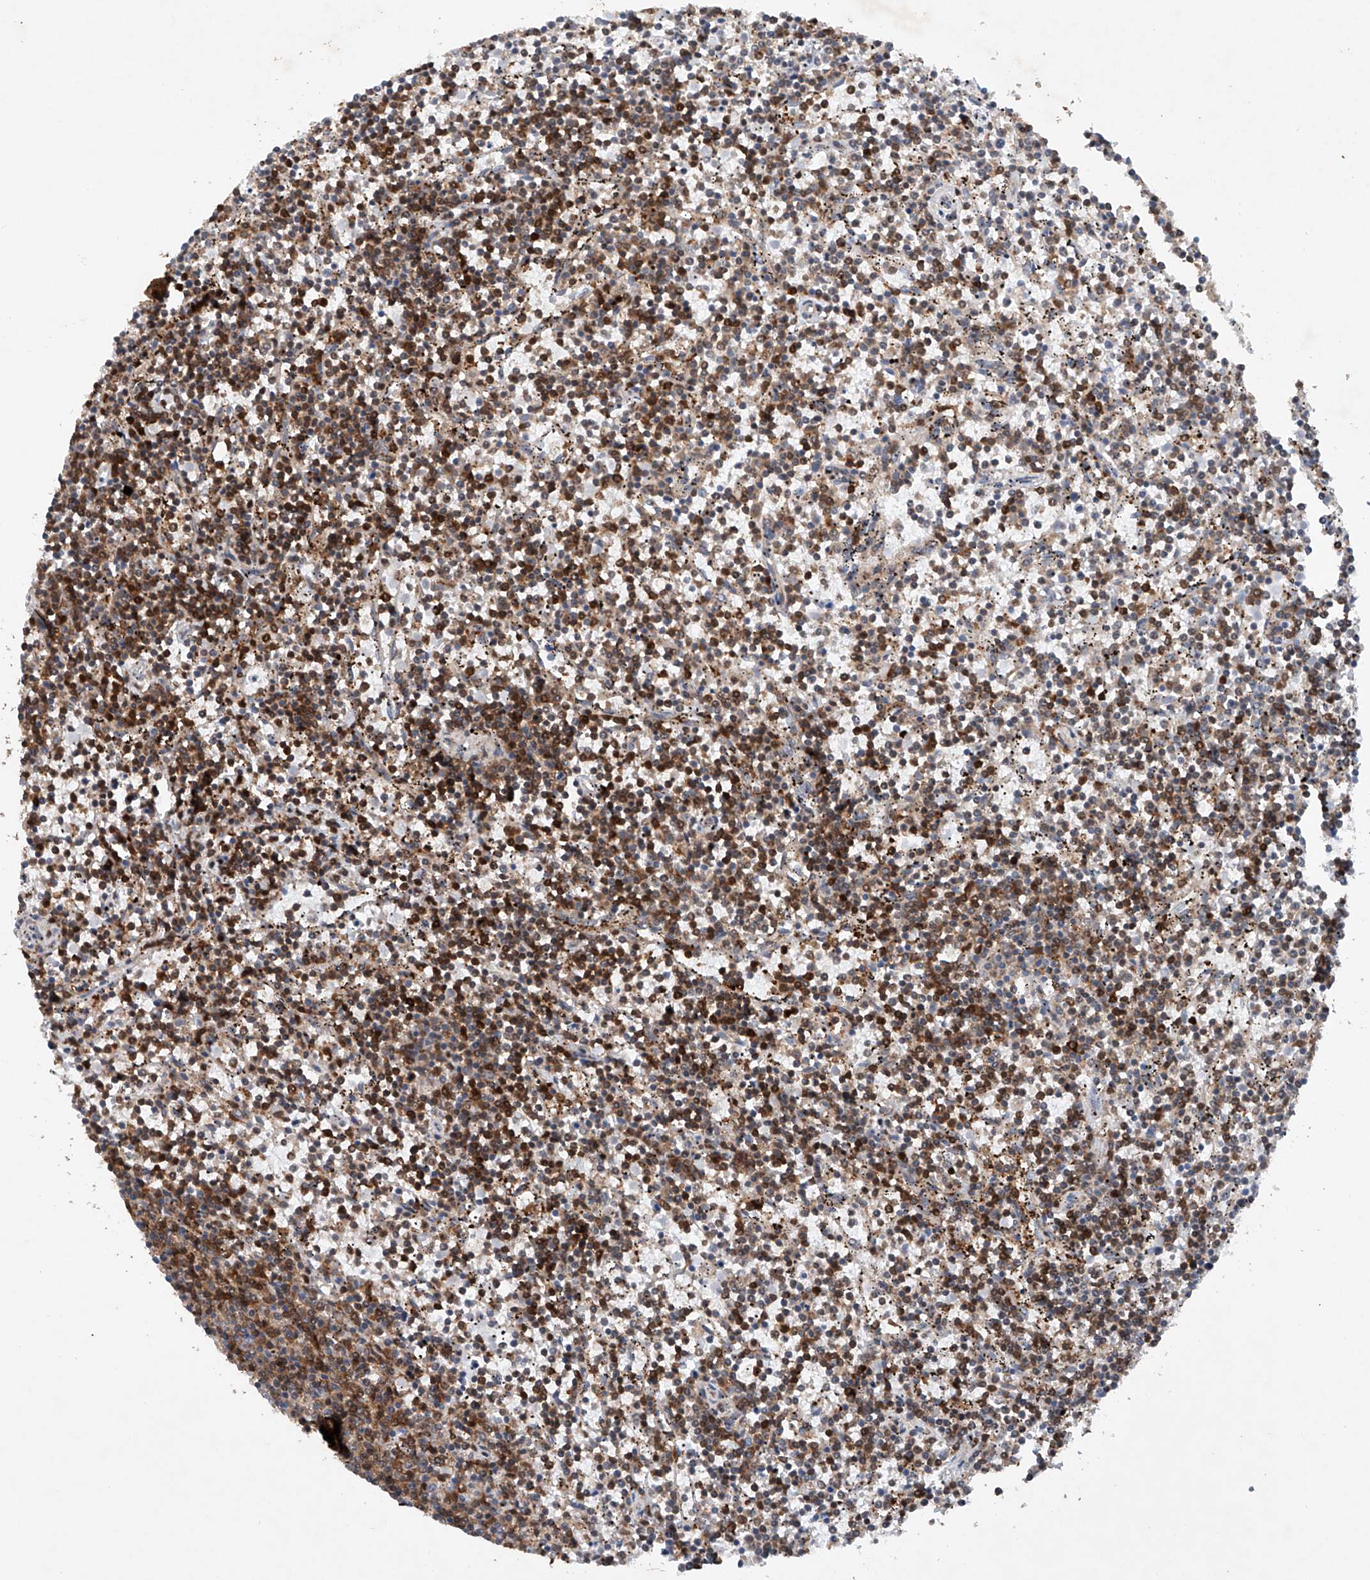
{"staining": {"intensity": "moderate", "quantity": "25%-75%", "location": "cytoplasmic/membranous"}, "tissue": "lymphoma", "cell_type": "Tumor cells", "image_type": "cancer", "snomed": [{"axis": "morphology", "description": "Malignant lymphoma, non-Hodgkin's type, Low grade"}, {"axis": "topography", "description": "Spleen"}], "caption": "Protein analysis of malignant lymphoma, non-Hodgkin's type (low-grade) tissue reveals moderate cytoplasmic/membranous staining in about 25%-75% of tumor cells.", "gene": "CEP85L", "patient": {"sex": "female", "age": 50}}